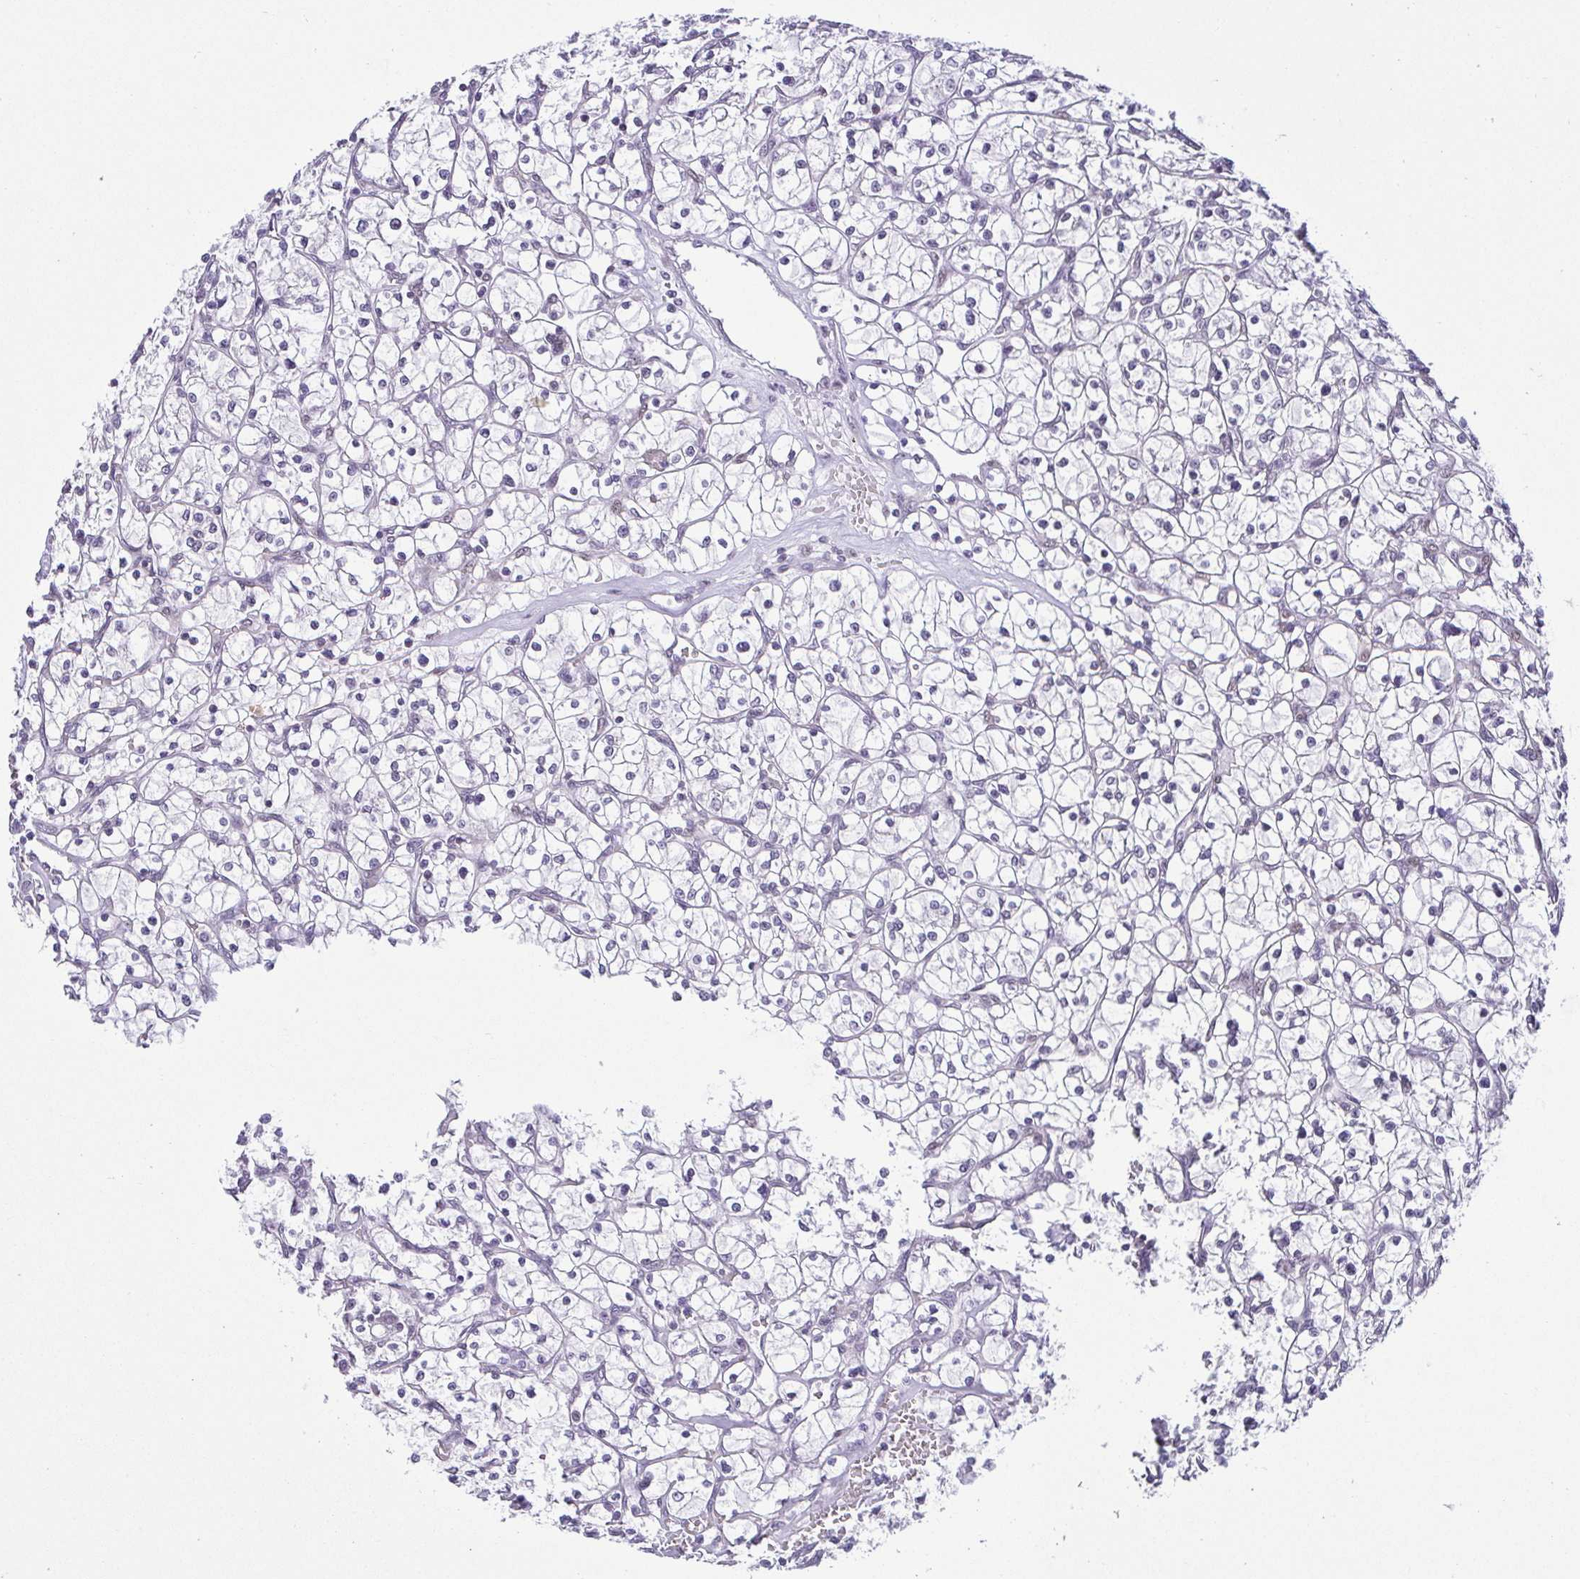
{"staining": {"intensity": "negative", "quantity": "none", "location": "none"}, "tissue": "renal cancer", "cell_type": "Tumor cells", "image_type": "cancer", "snomed": [{"axis": "morphology", "description": "Adenocarcinoma, NOS"}, {"axis": "topography", "description": "Kidney"}], "caption": "This histopathology image is of renal cancer stained with IHC to label a protein in brown with the nuclei are counter-stained blue. There is no staining in tumor cells.", "gene": "RBM3", "patient": {"sex": "female", "age": 64}}